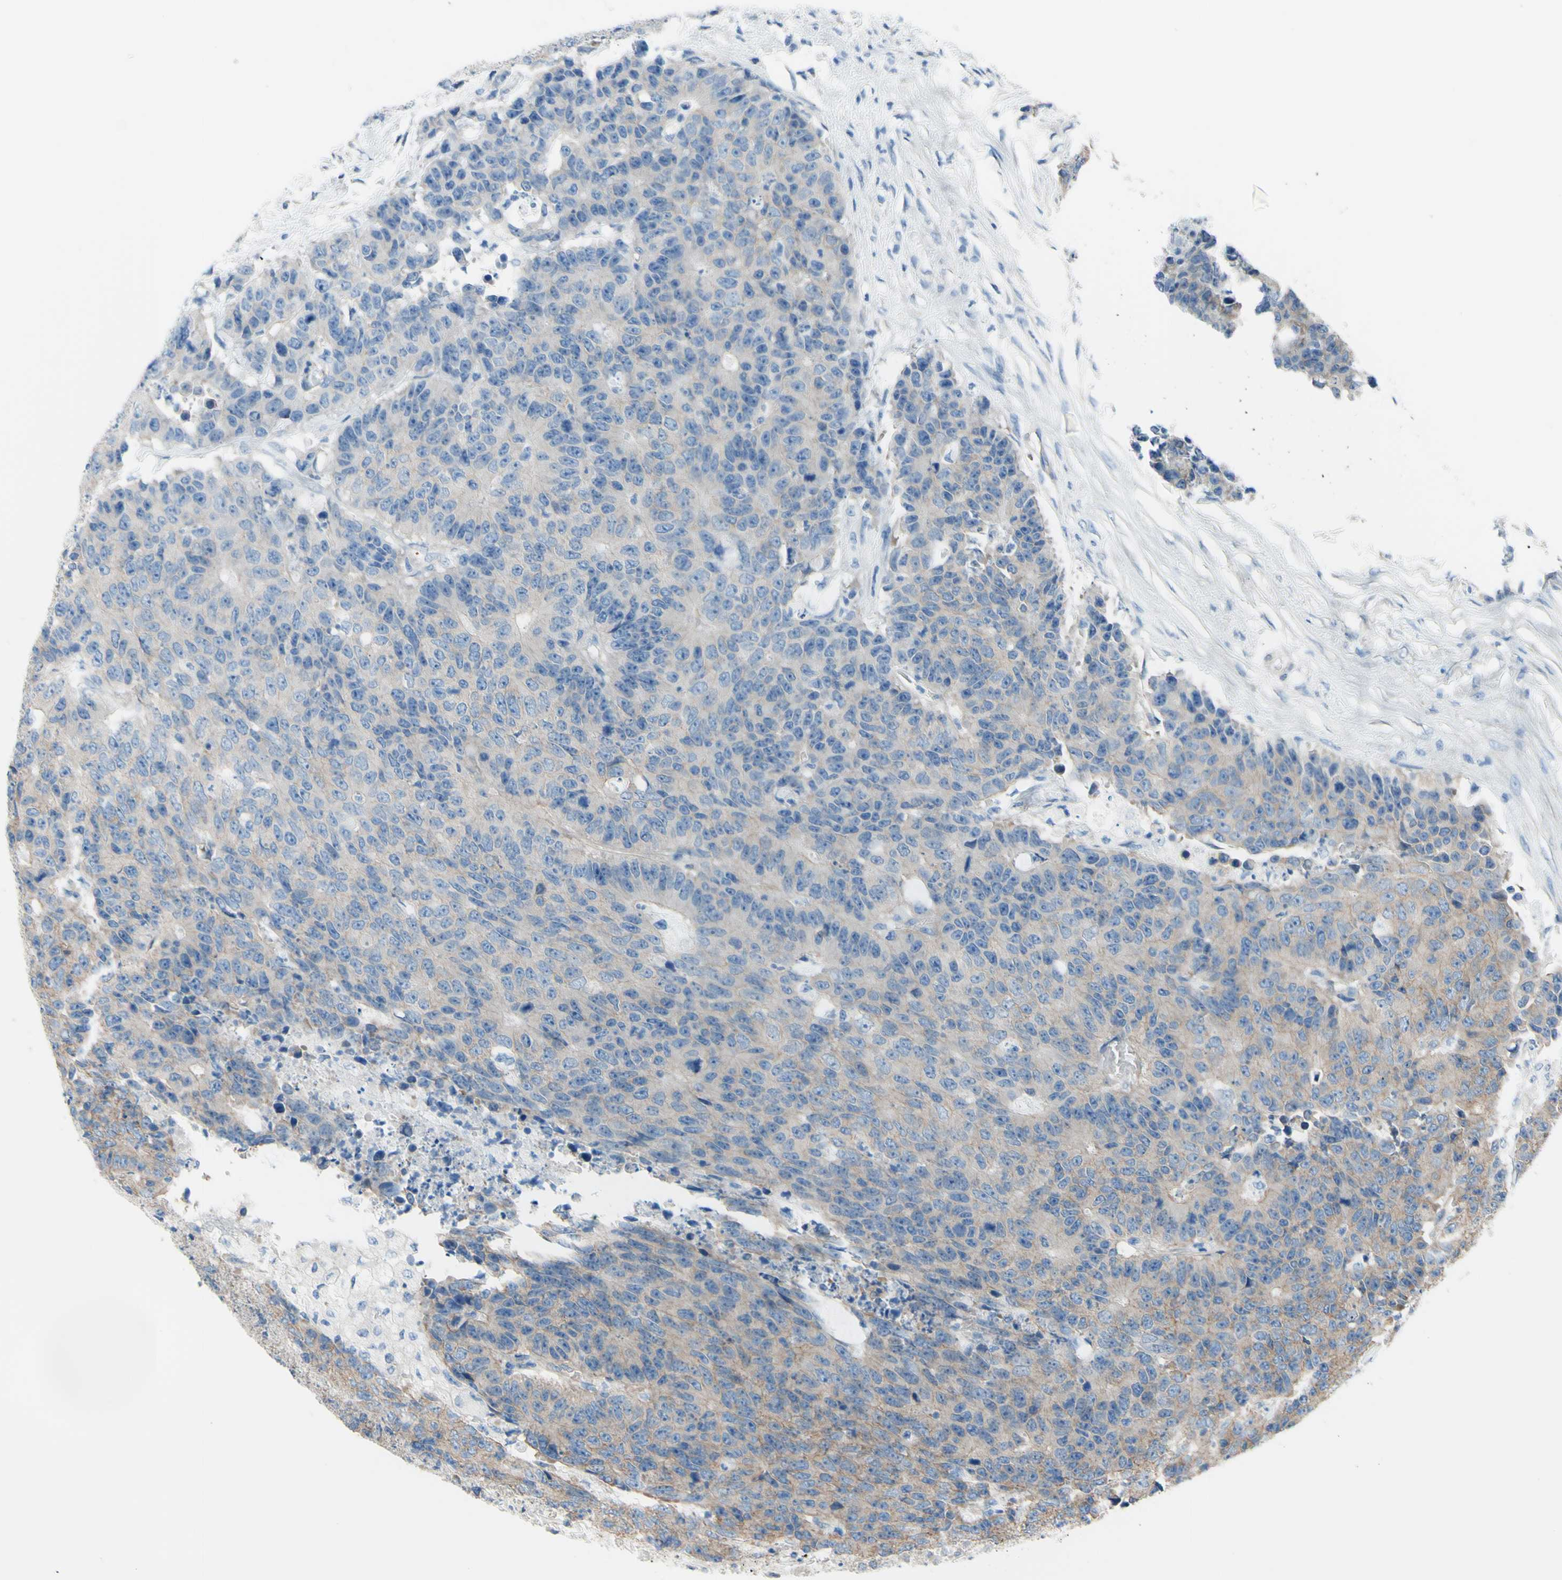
{"staining": {"intensity": "weak", "quantity": ">75%", "location": "cytoplasmic/membranous"}, "tissue": "colorectal cancer", "cell_type": "Tumor cells", "image_type": "cancer", "snomed": [{"axis": "morphology", "description": "Adenocarcinoma, NOS"}, {"axis": "topography", "description": "Colon"}], "caption": "Immunohistochemical staining of human colorectal cancer (adenocarcinoma) demonstrates weak cytoplasmic/membranous protein positivity in about >75% of tumor cells.", "gene": "ADD1", "patient": {"sex": "female", "age": 86}}